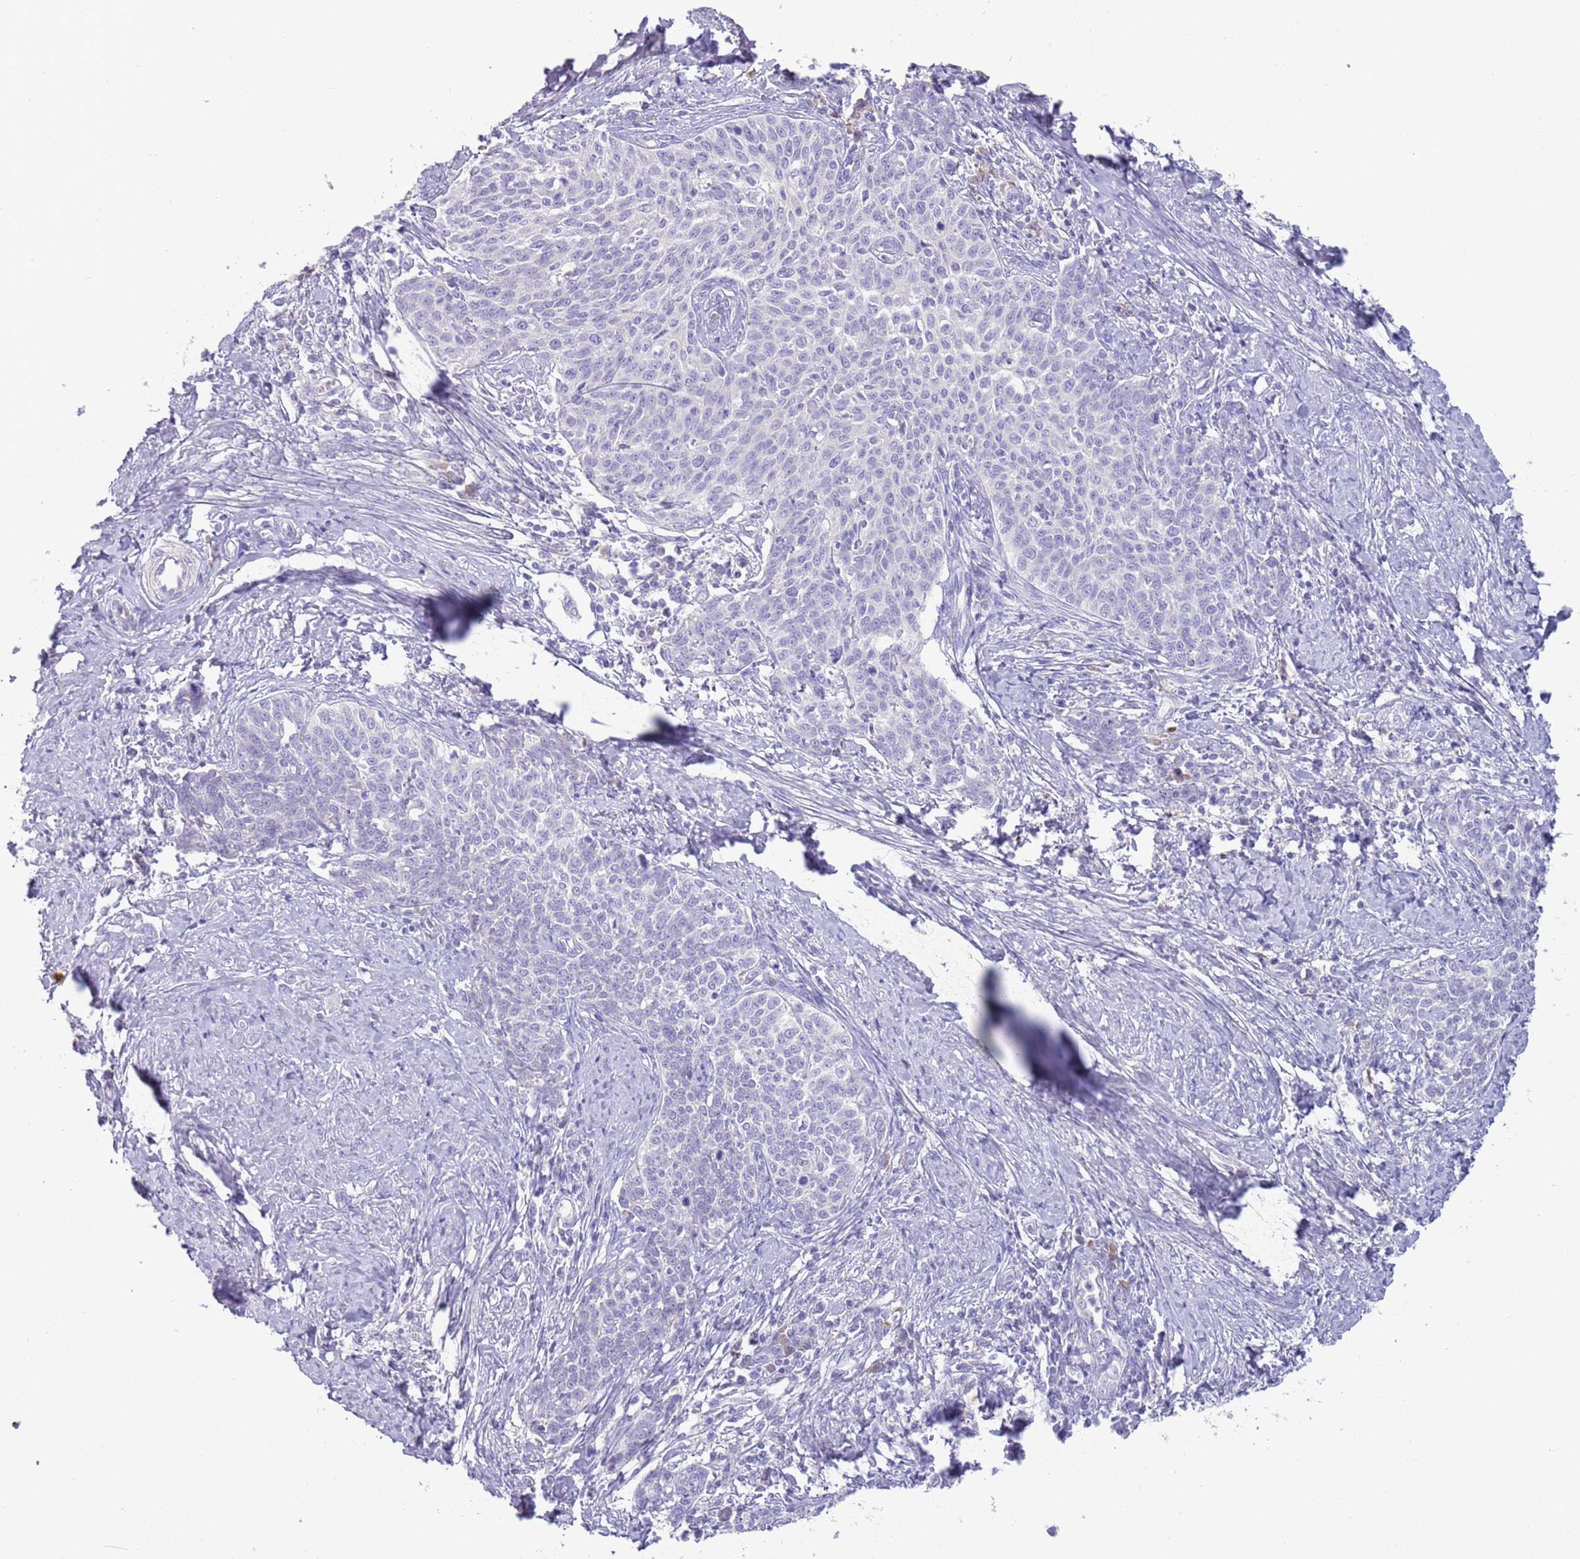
{"staining": {"intensity": "negative", "quantity": "none", "location": "none"}, "tissue": "cervical cancer", "cell_type": "Tumor cells", "image_type": "cancer", "snomed": [{"axis": "morphology", "description": "Squamous cell carcinoma, NOS"}, {"axis": "topography", "description": "Cervix"}], "caption": "The micrograph displays no staining of tumor cells in cervical cancer. (DAB IHC, high magnification).", "gene": "IGFL4", "patient": {"sex": "female", "age": 39}}